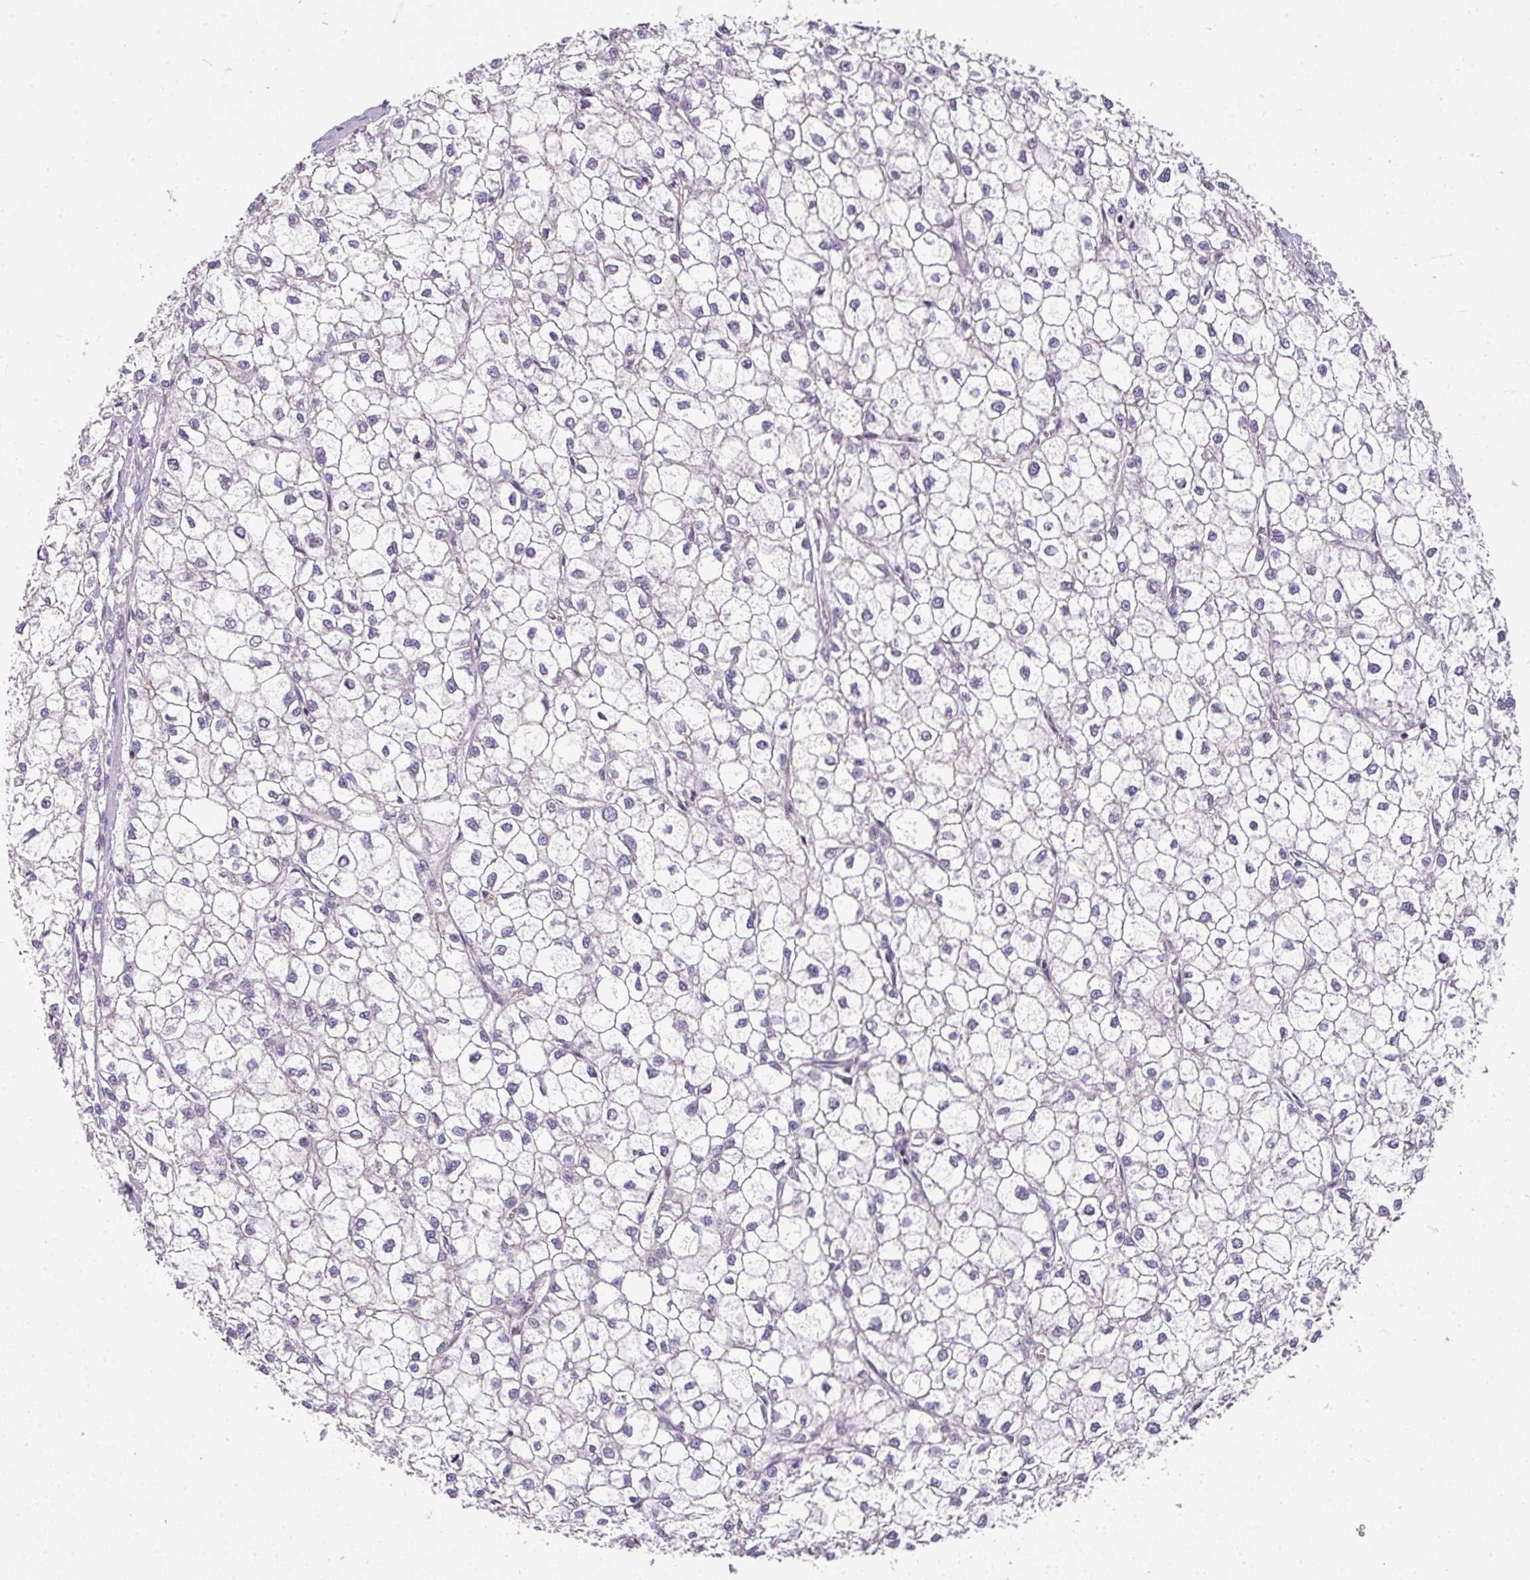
{"staining": {"intensity": "negative", "quantity": "none", "location": "none"}, "tissue": "liver cancer", "cell_type": "Tumor cells", "image_type": "cancer", "snomed": [{"axis": "morphology", "description": "Carcinoma, Hepatocellular, NOS"}, {"axis": "topography", "description": "Liver"}], "caption": "IHC of hepatocellular carcinoma (liver) demonstrates no positivity in tumor cells.", "gene": "OR11H4", "patient": {"sex": "female", "age": 43}}